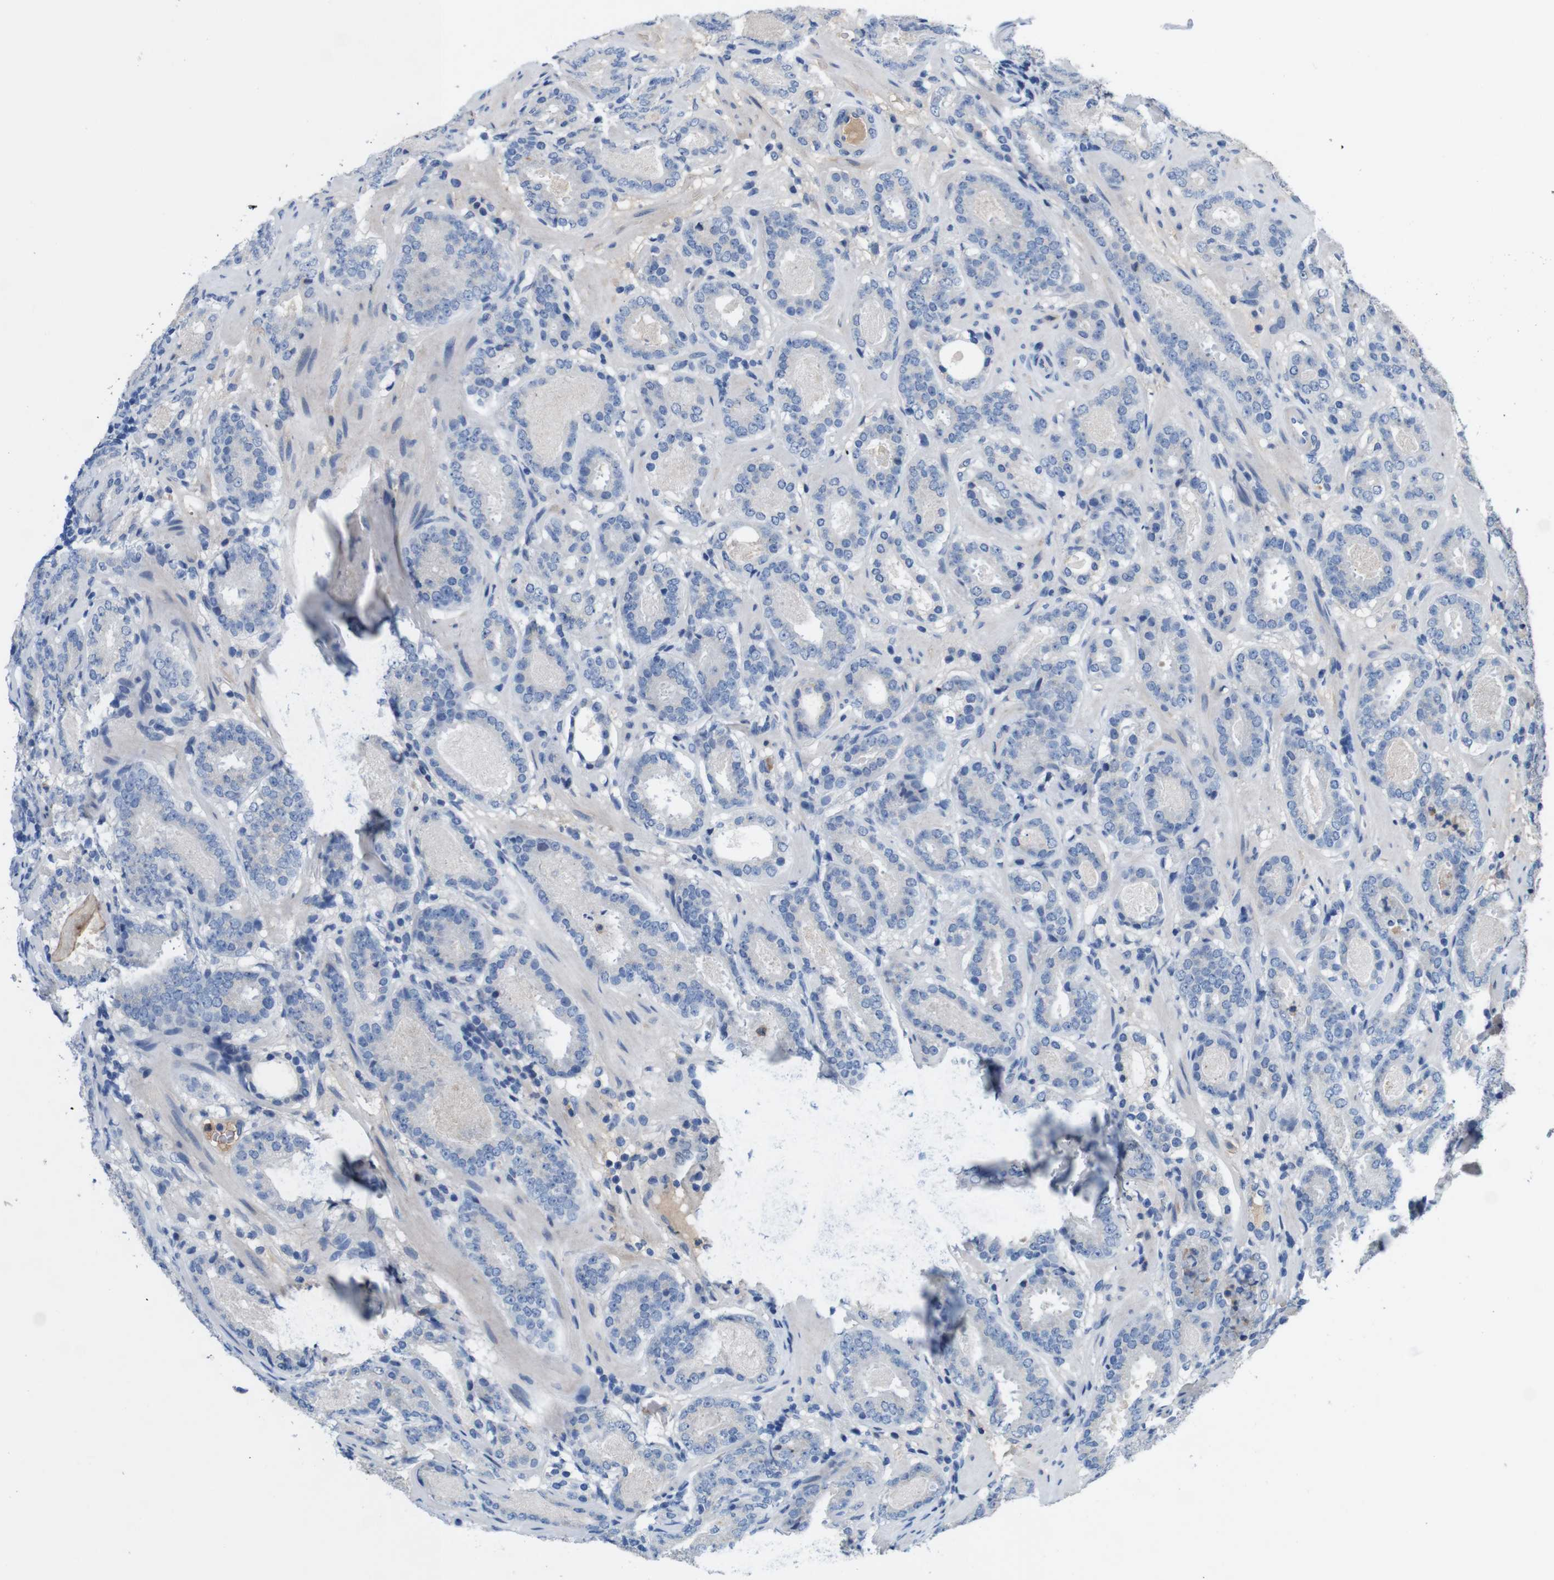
{"staining": {"intensity": "negative", "quantity": "none", "location": "none"}, "tissue": "prostate cancer", "cell_type": "Tumor cells", "image_type": "cancer", "snomed": [{"axis": "morphology", "description": "Adenocarcinoma, Low grade"}, {"axis": "topography", "description": "Prostate"}], "caption": "The histopathology image displays no significant staining in tumor cells of adenocarcinoma (low-grade) (prostate).", "gene": "C1RL", "patient": {"sex": "male", "age": 69}}